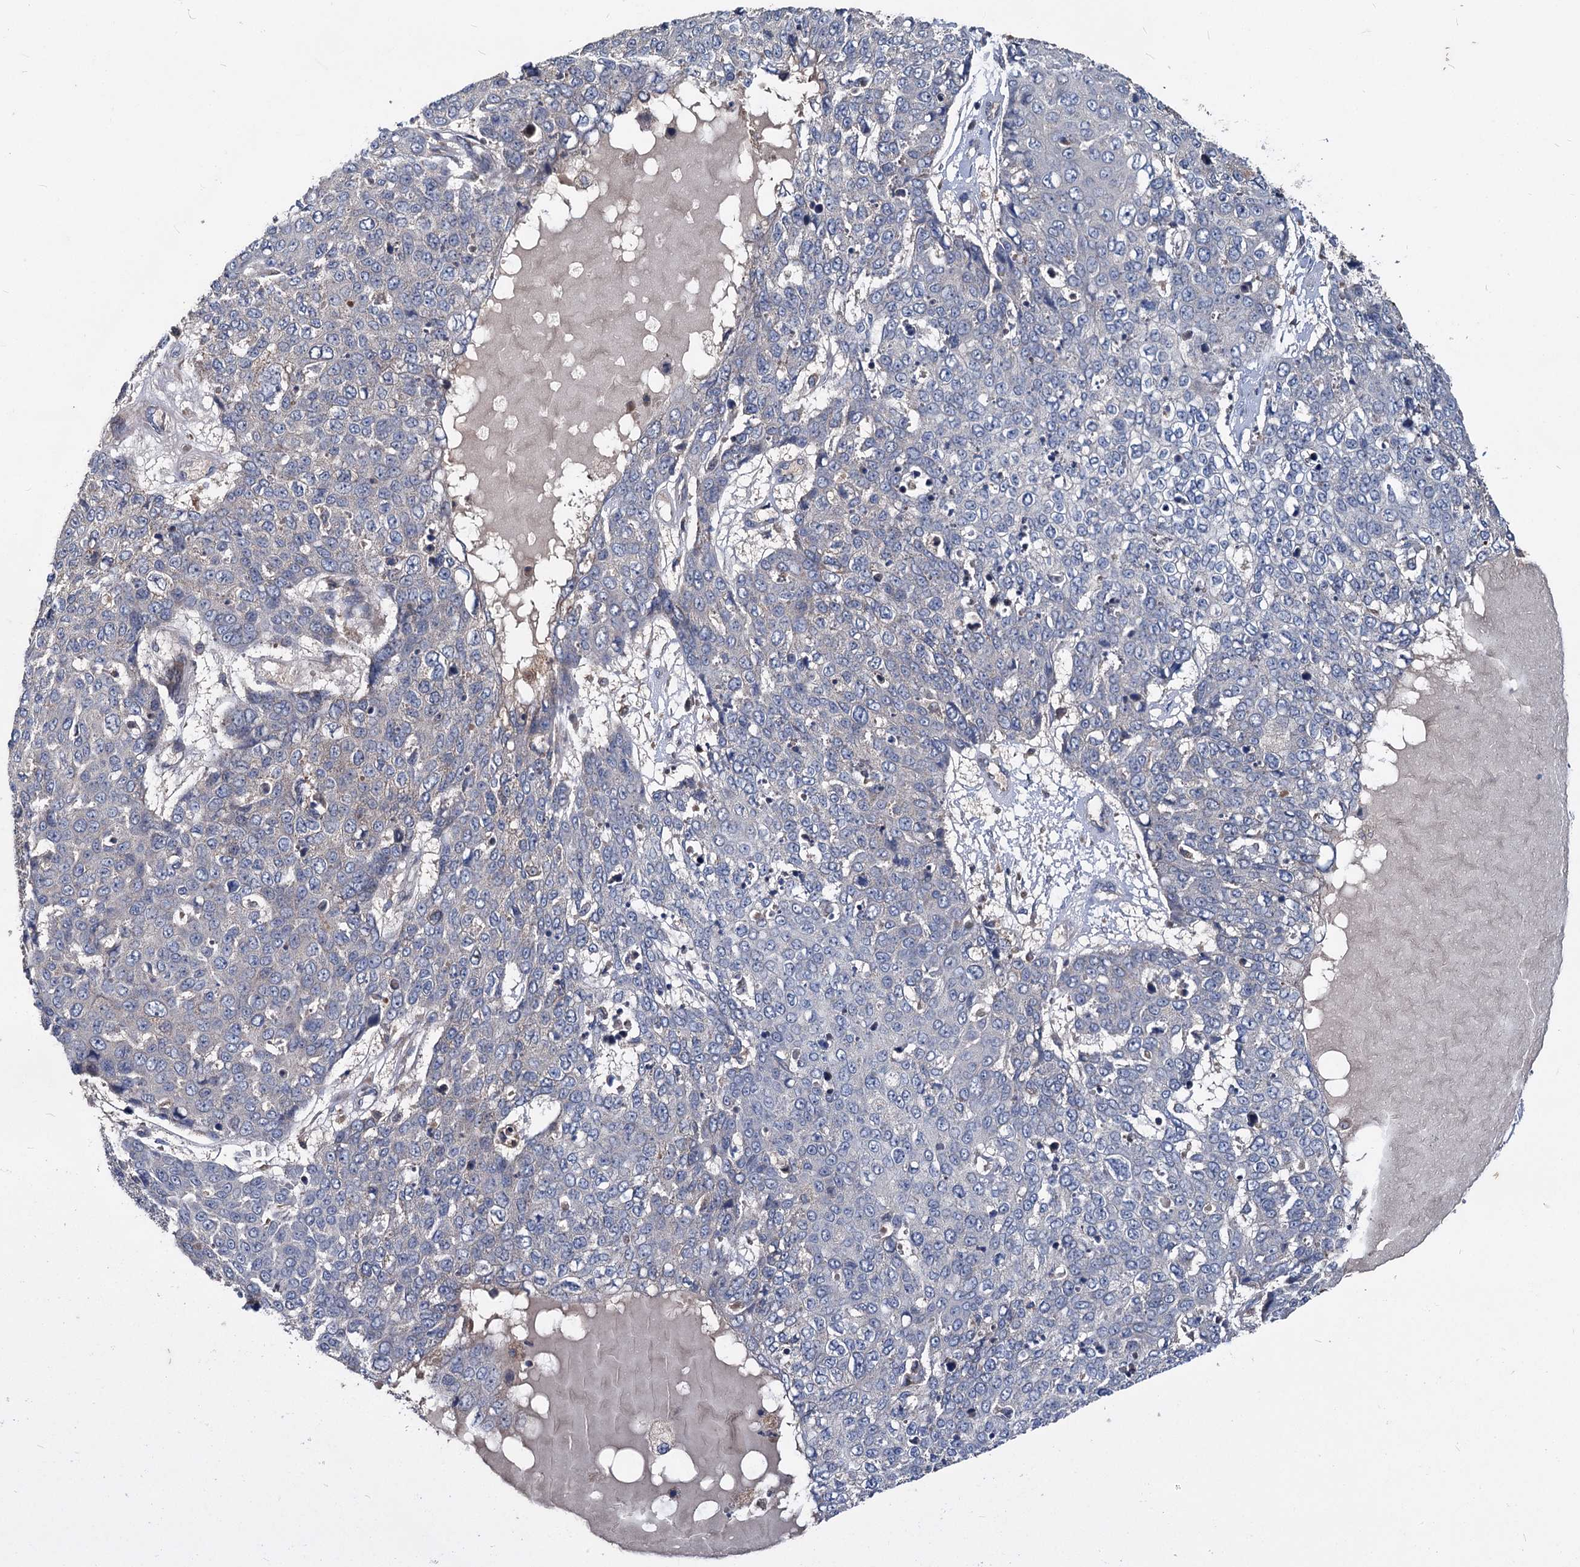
{"staining": {"intensity": "negative", "quantity": "none", "location": "none"}, "tissue": "skin cancer", "cell_type": "Tumor cells", "image_type": "cancer", "snomed": [{"axis": "morphology", "description": "Squamous cell carcinoma, NOS"}, {"axis": "topography", "description": "Skin"}], "caption": "There is no significant expression in tumor cells of skin cancer (squamous cell carcinoma).", "gene": "OTUB1", "patient": {"sex": "female", "age": 44}}